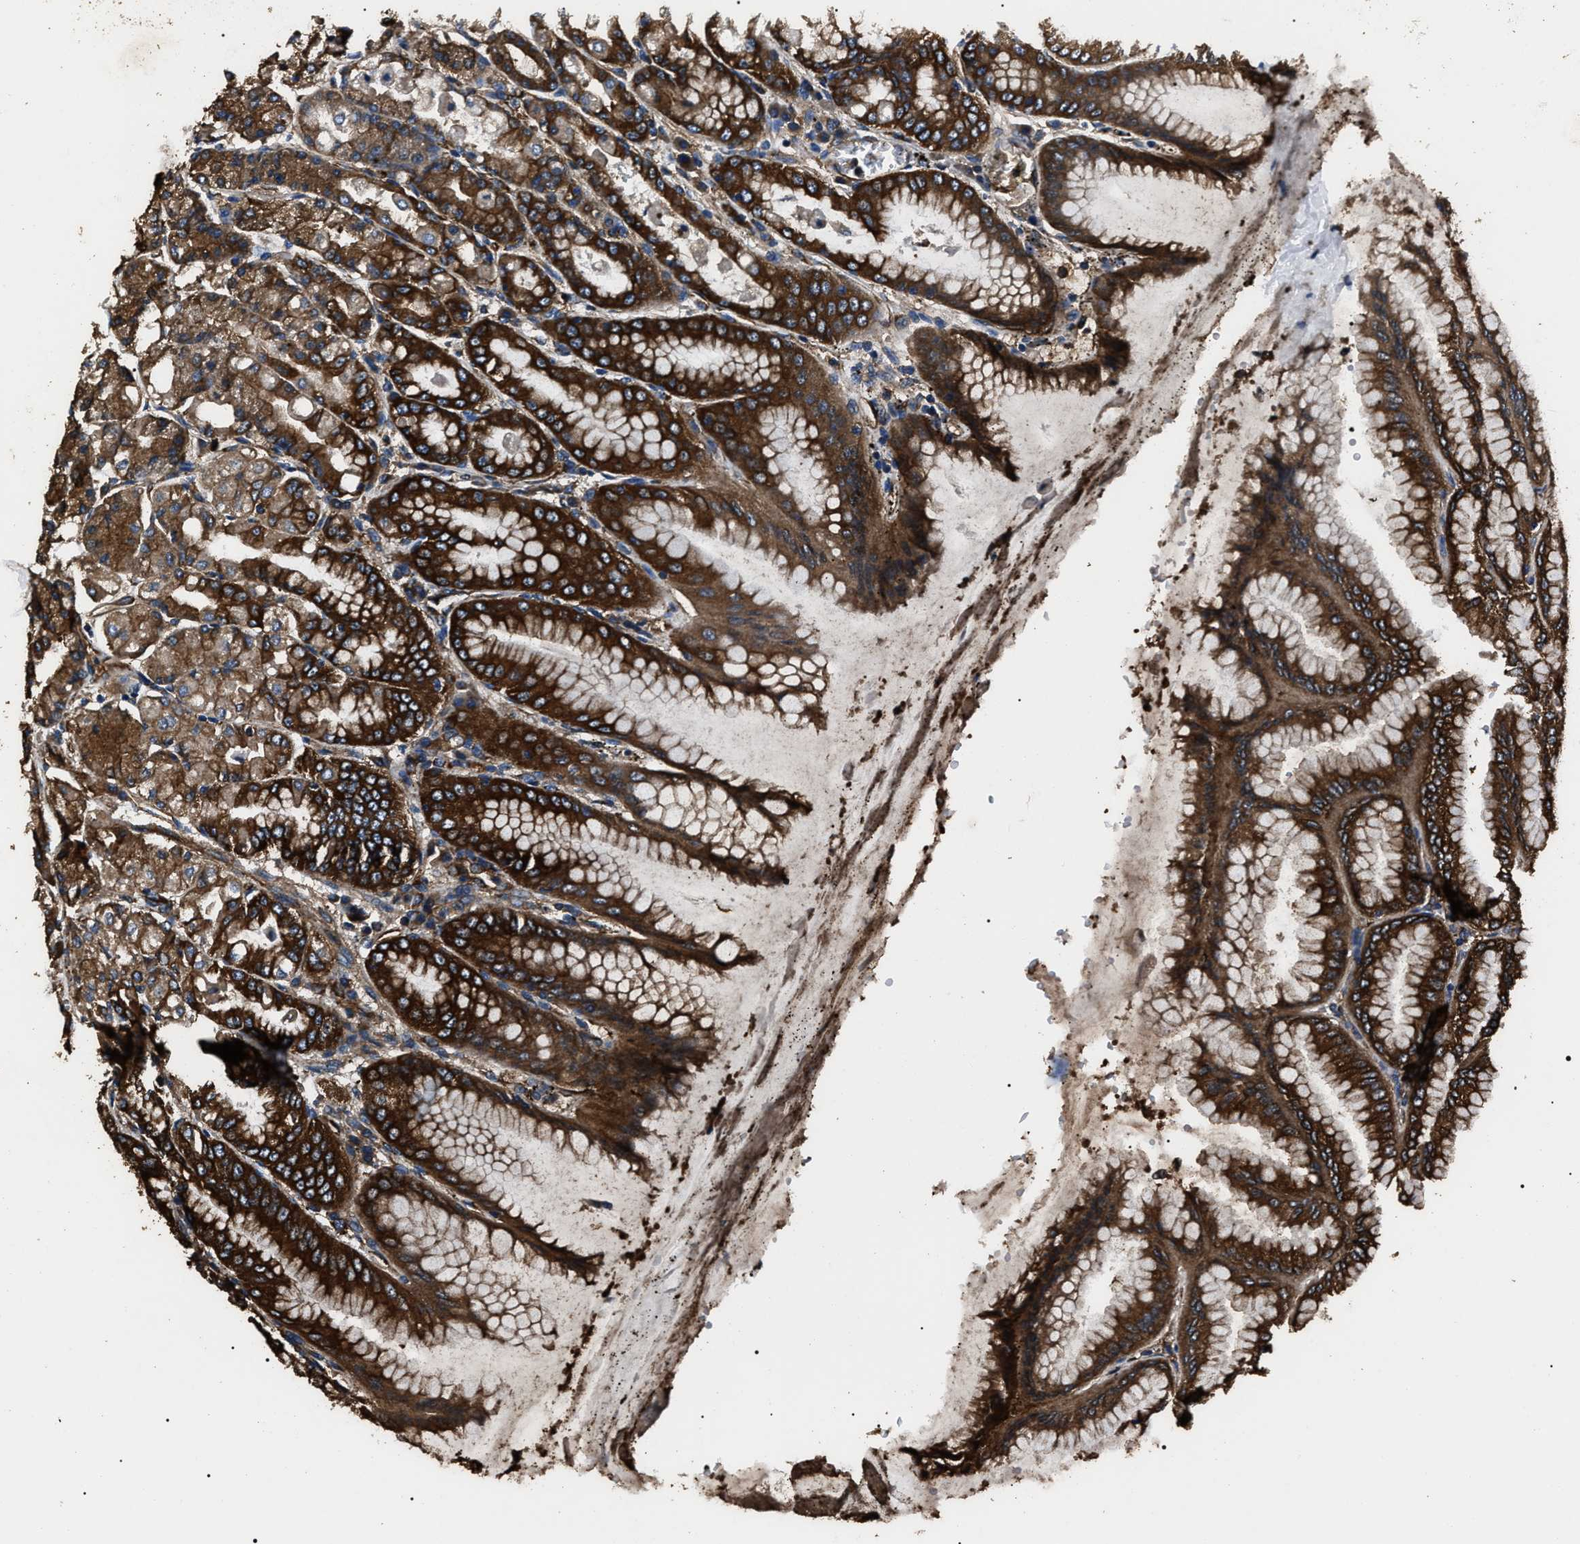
{"staining": {"intensity": "strong", "quantity": ">75%", "location": "cytoplasmic/membranous"}, "tissue": "stomach", "cell_type": "Glandular cells", "image_type": "normal", "snomed": [{"axis": "morphology", "description": "Normal tissue, NOS"}, {"axis": "topography", "description": "Stomach, lower"}], "caption": "IHC photomicrograph of normal stomach: stomach stained using IHC shows high levels of strong protein expression localized specifically in the cytoplasmic/membranous of glandular cells, appearing as a cytoplasmic/membranous brown color.", "gene": "HSCB", "patient": {"sex": "male", "age": 71}}